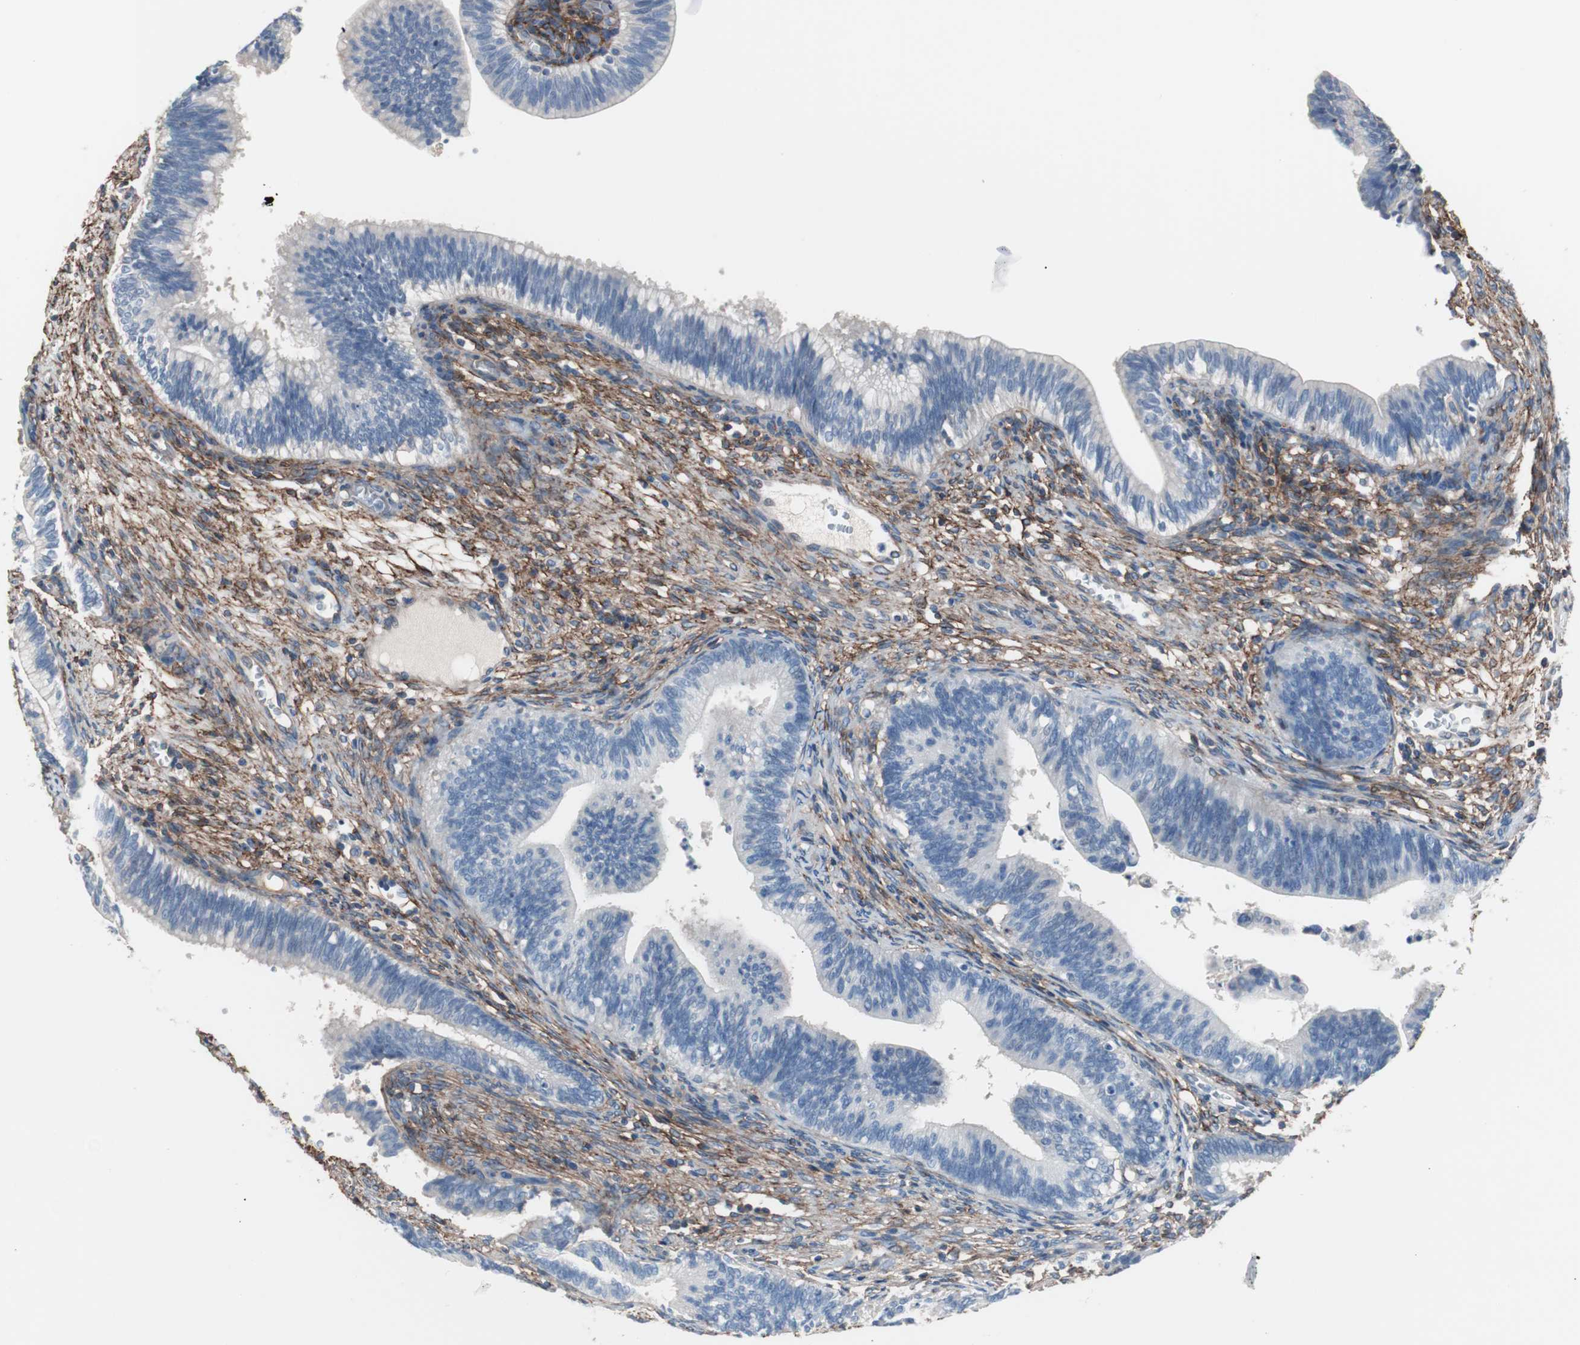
{"staining": {"intensity": "negative", "quantity": "none", "location": "none"}, "tissue": "cervical cancer", "cell_type": "Tumor cells", "image_type": "cancer", "snomed": [{"axis": "morphology", "description": "Adenocarcinoma, NOS"}, {"axis": "topography", "description": "Cervix"}], "caption": "This is an immunohistochemistry (IHC) photomicrograph of adenocarcinoma (cervical). There is no positivity in tumor cells.", "gene": "CD81", "patient": {"sex": "female", "age": 44}}